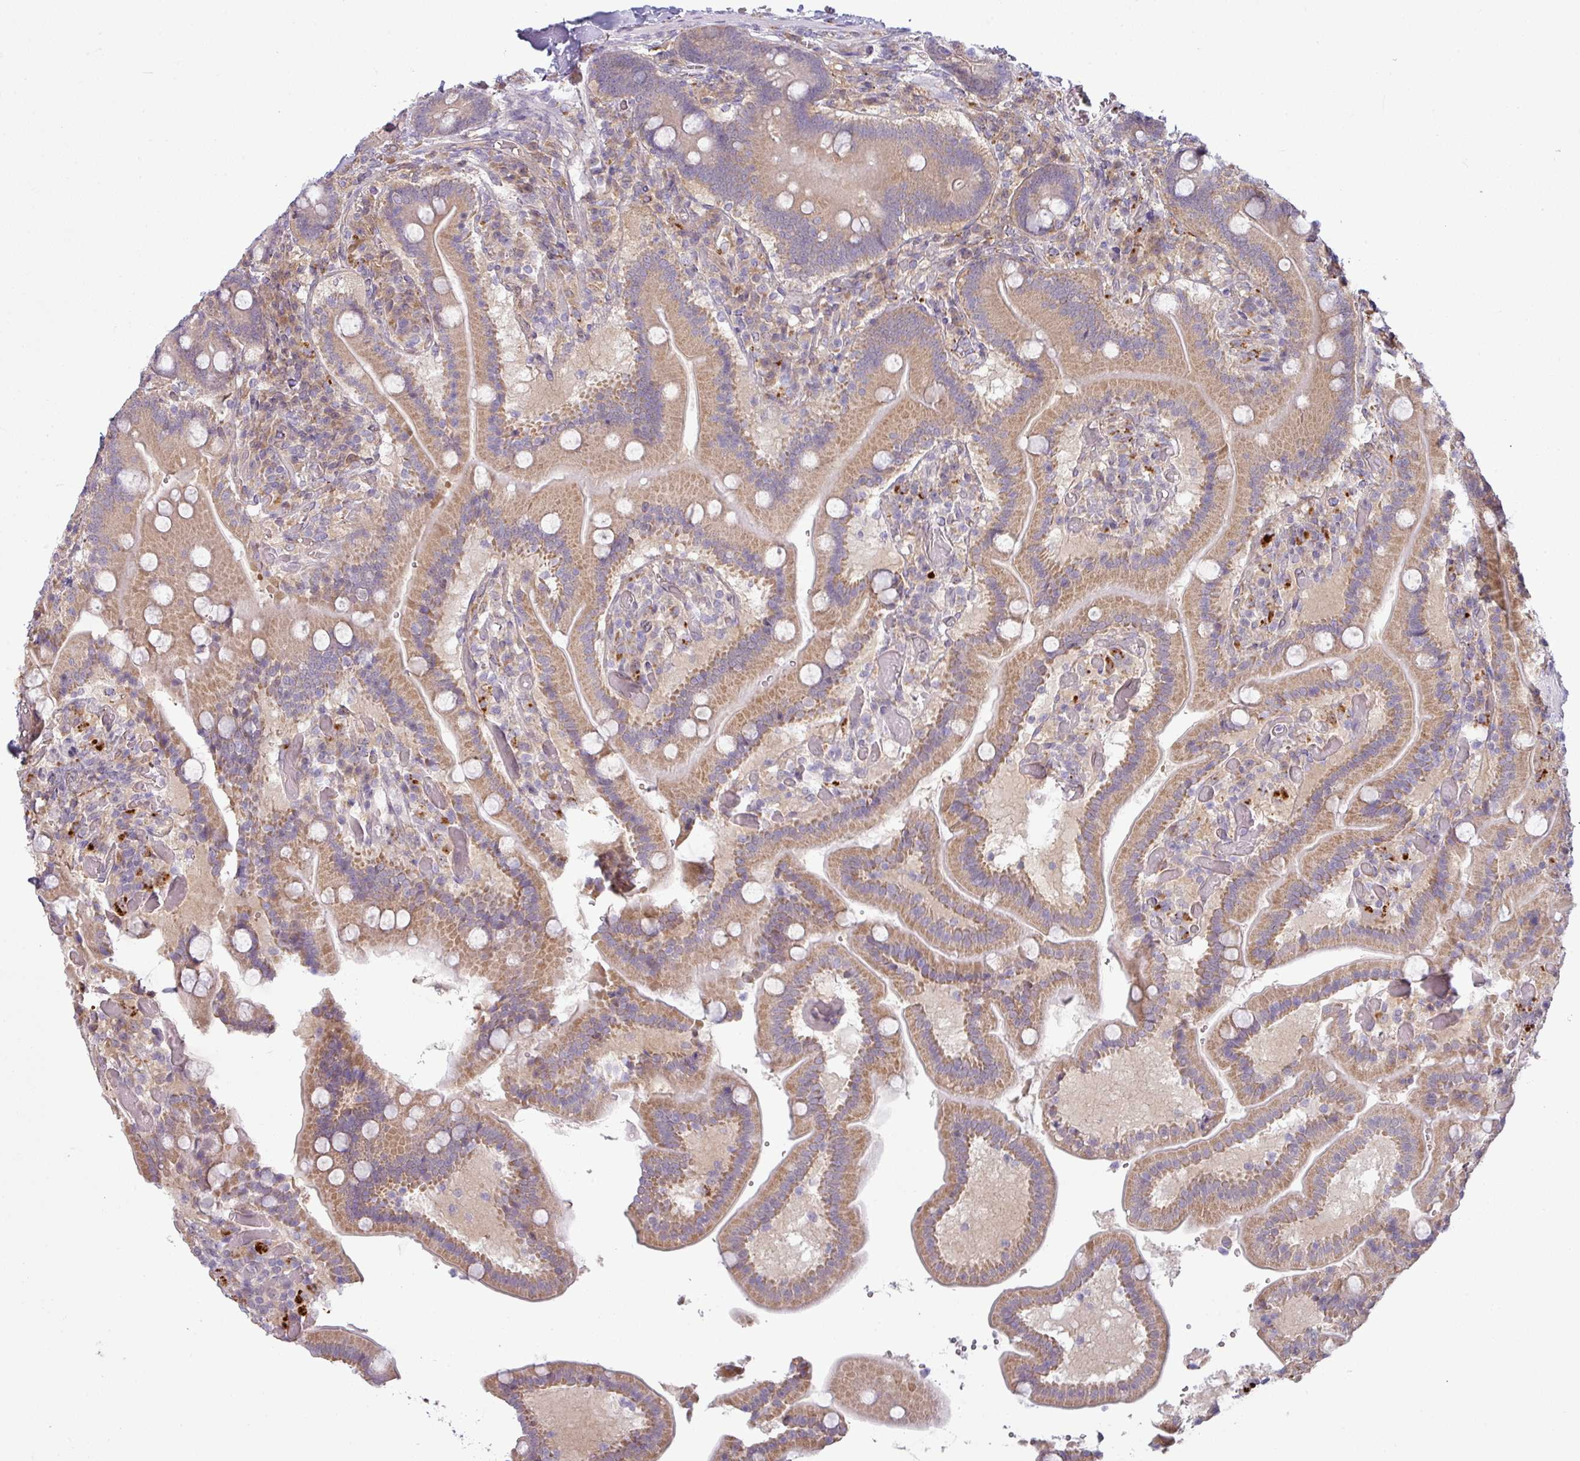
{"staining": {"intensity": "moderate", "quantity": ">75%", "location": "cytoplasmic/membranous"}, "tissue": "duodenum", "cell_type": "Glandular cells", "image_type": "normal", "snomed": [{"axis": "morphology", "description": "Normal tissue, NOS"}, {"axis": "topography", "description": "Duodenum"}], "caption": "Protein analysis of normal duodenum demonstrates moderate cytoplasmic/membranous positivity in about >75% of glandular cells. The staining was performed using DAB (3,3'-diaminobenzidine) to visualize the protein expression in brown, while the nuclei were stained in blue with hematoxylin (Magnification: 20x).", "gene": "CCDC144A", "patient": {"sex": "female", "age": 62}}